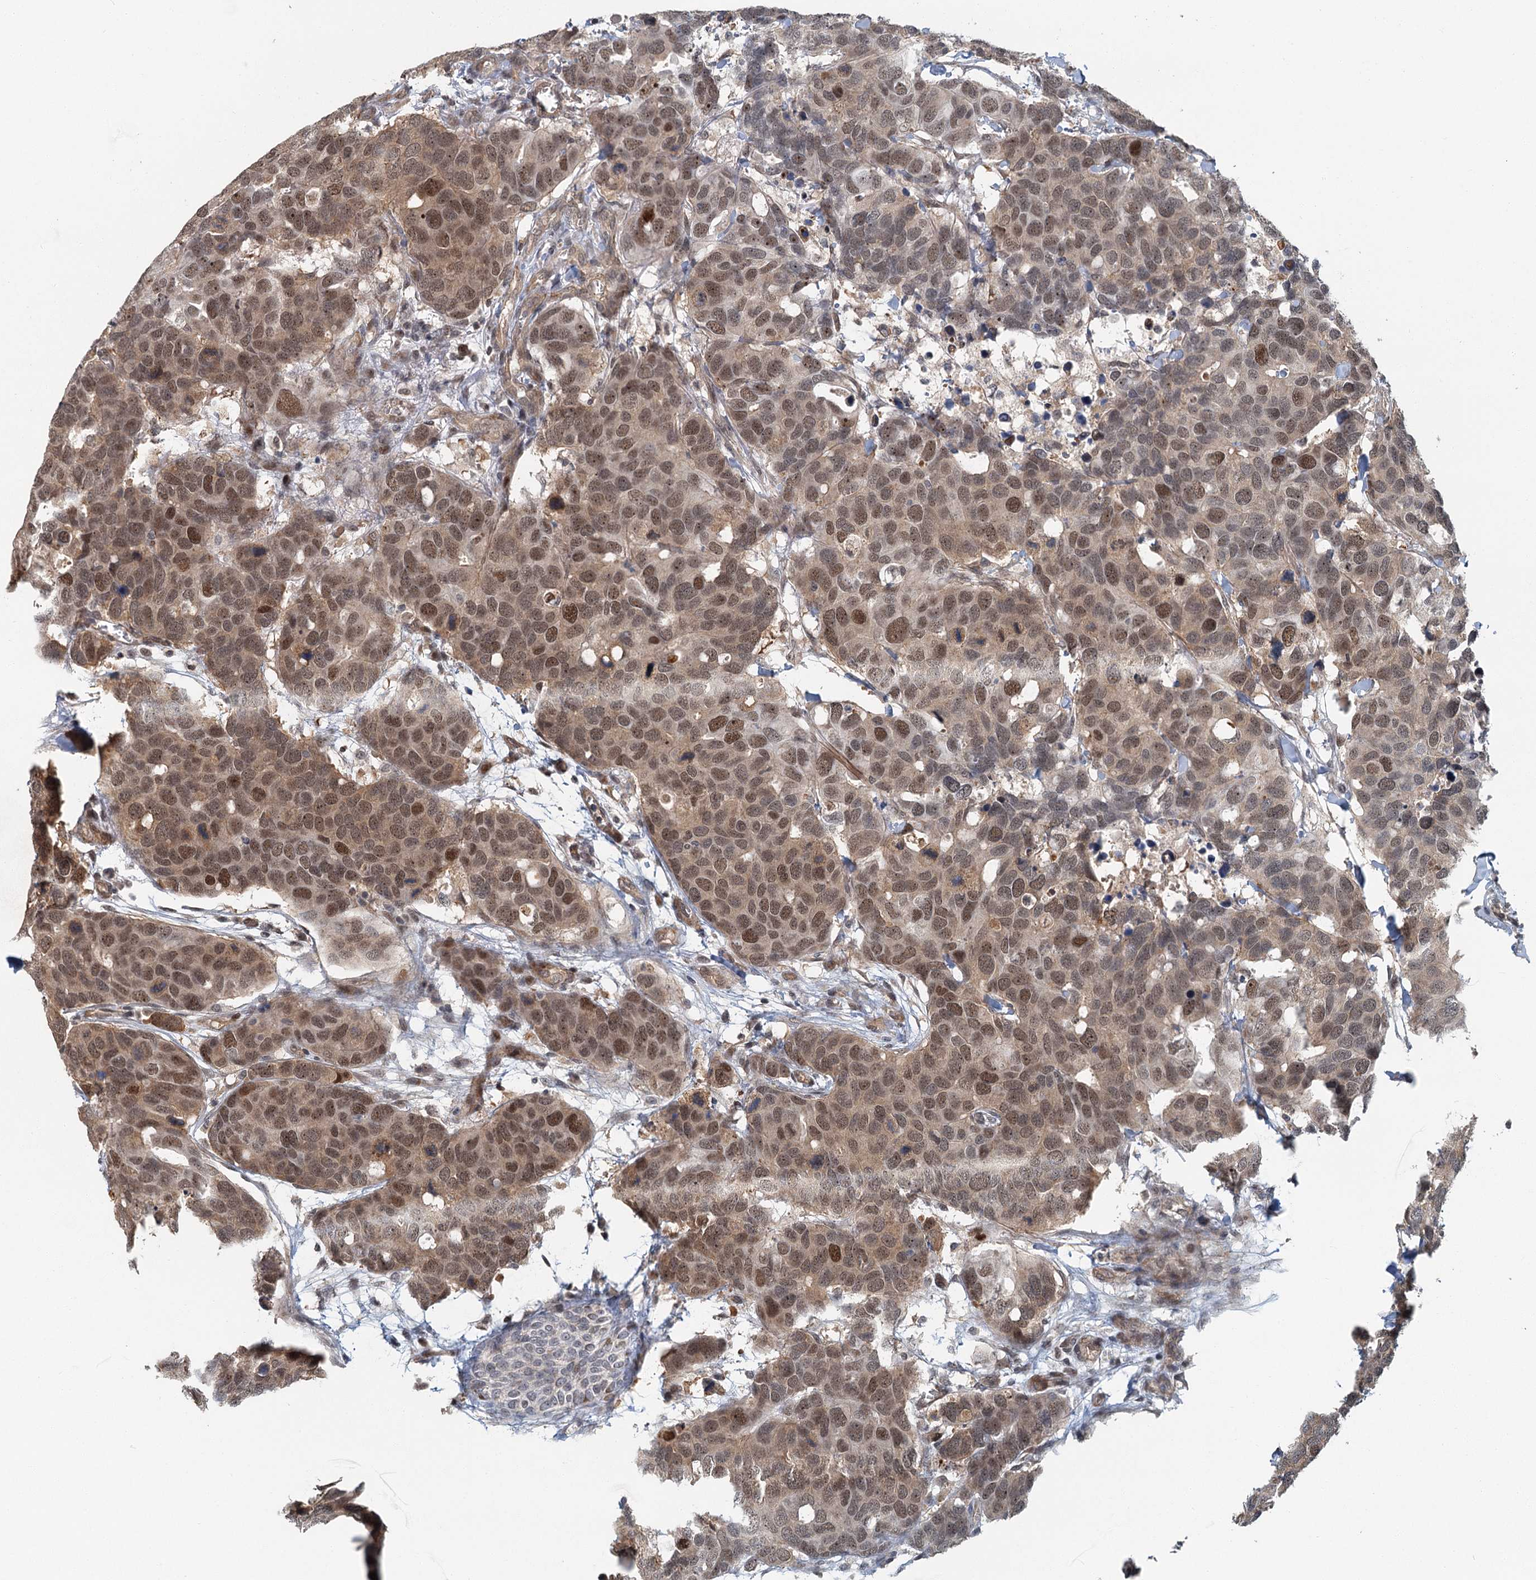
{"staining": {"intensity": "moderate", "quantity": ">75%", "location": "nuclear"}, "tissue": "breast cancer", "cell_type": "Tumor cells", "image_type": "cancer", "snomed": [{"axis": "morphology", "description": "Duct carcinoma"}, {"axis": "topography", "description": "Breast"}], "caption": "Breast cancer (intraductal carcinoma) stained with a protein marker displays moderate staining in tumor cells.", "gene": "TAS2R42", "patient": {"sex": "female", "age": 83}}